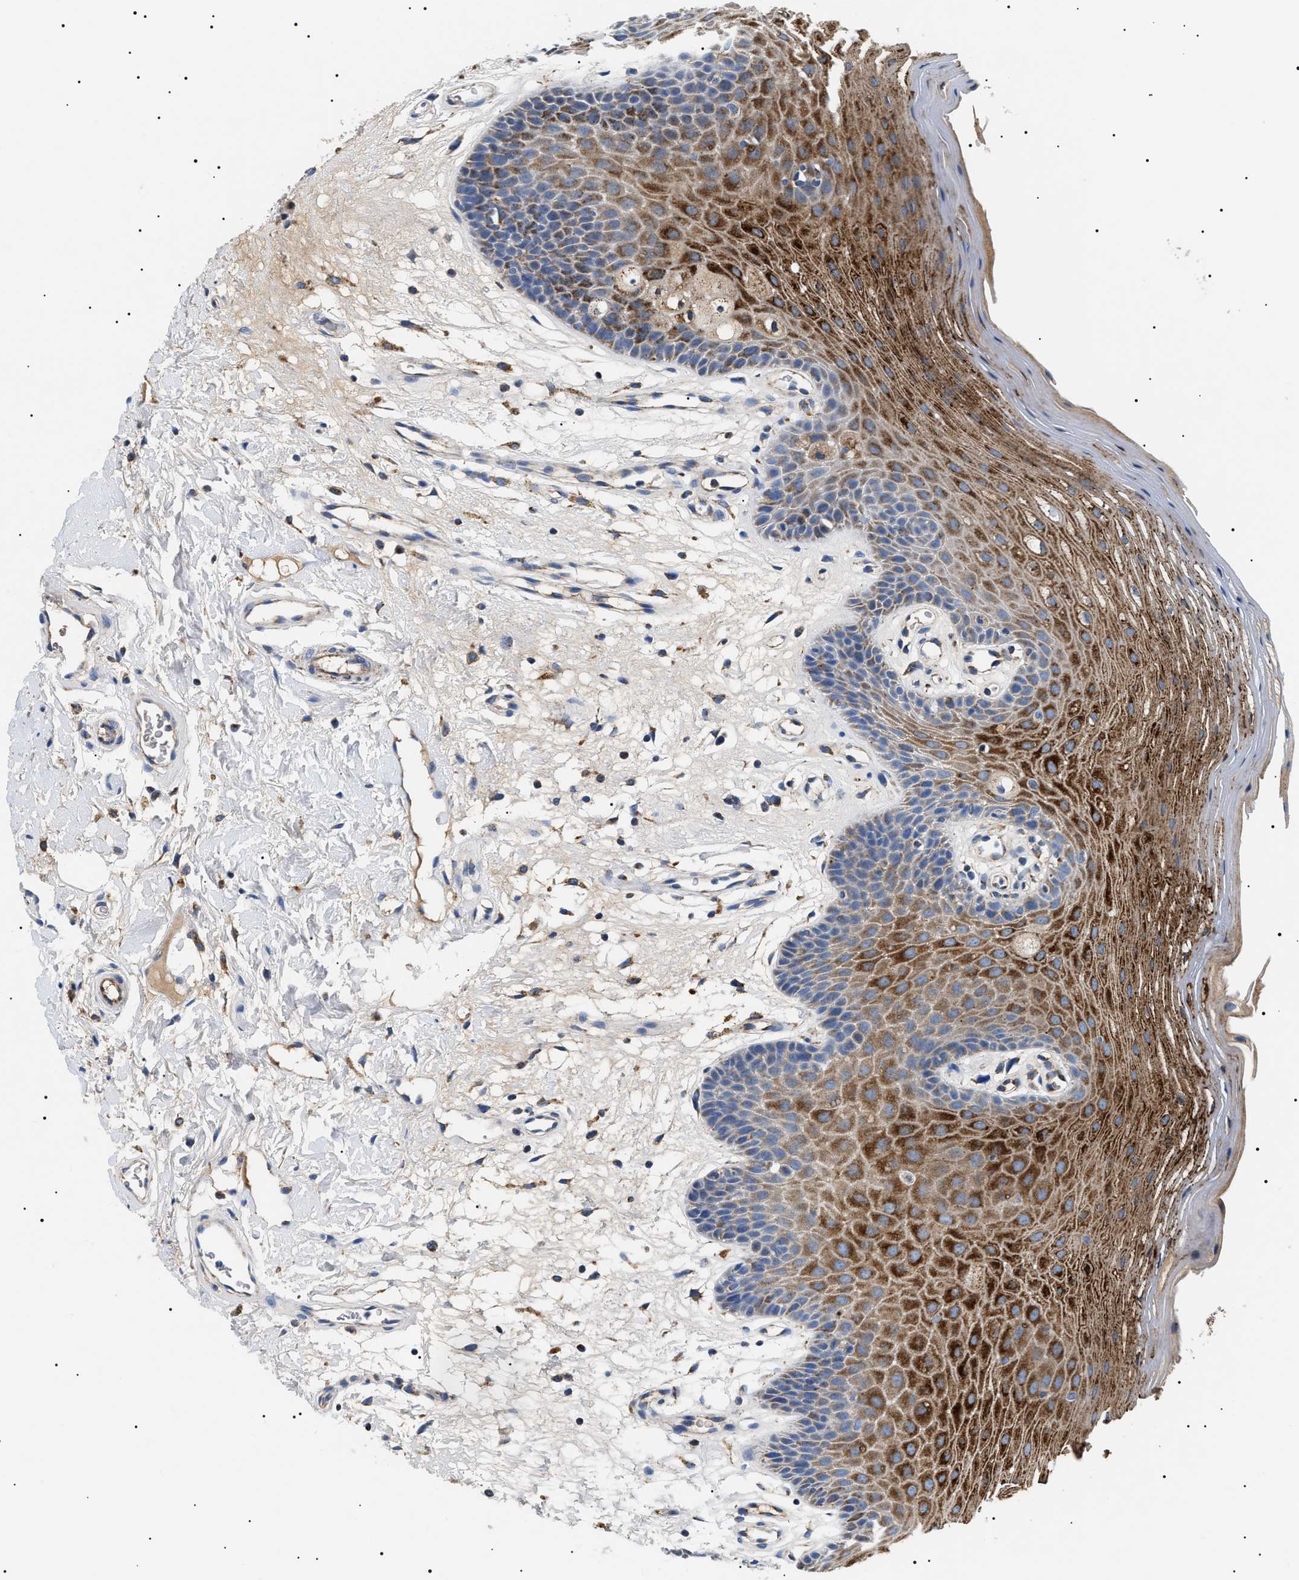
{"staining": {"intensity": "strong", "quantity": "25%-75%", "location": "cytoplasmic/membranous"}, "tissue": "oral mucosa", "cell_type": "Squamous epithelial cells", "image_type": "normal", "snomed": [{"axis": "morphology", "description": "Normal tissue, NOS"}, {"axis": "morphology", "description": "Squamous cell carcinoma, NOS"}, {"axis": "topography", "description": "Oral tissue"}, {"axis": "topography", "description": "Head-Neck"}], "caption": "Human oral mucosa stained with a brown dye shows strong cytoplasmic/membranous positive staining in approximately 25%-75% of squamous epithelial cells.", "gene": "OXSM", "patient": {"sex": "male", "age": 71}}